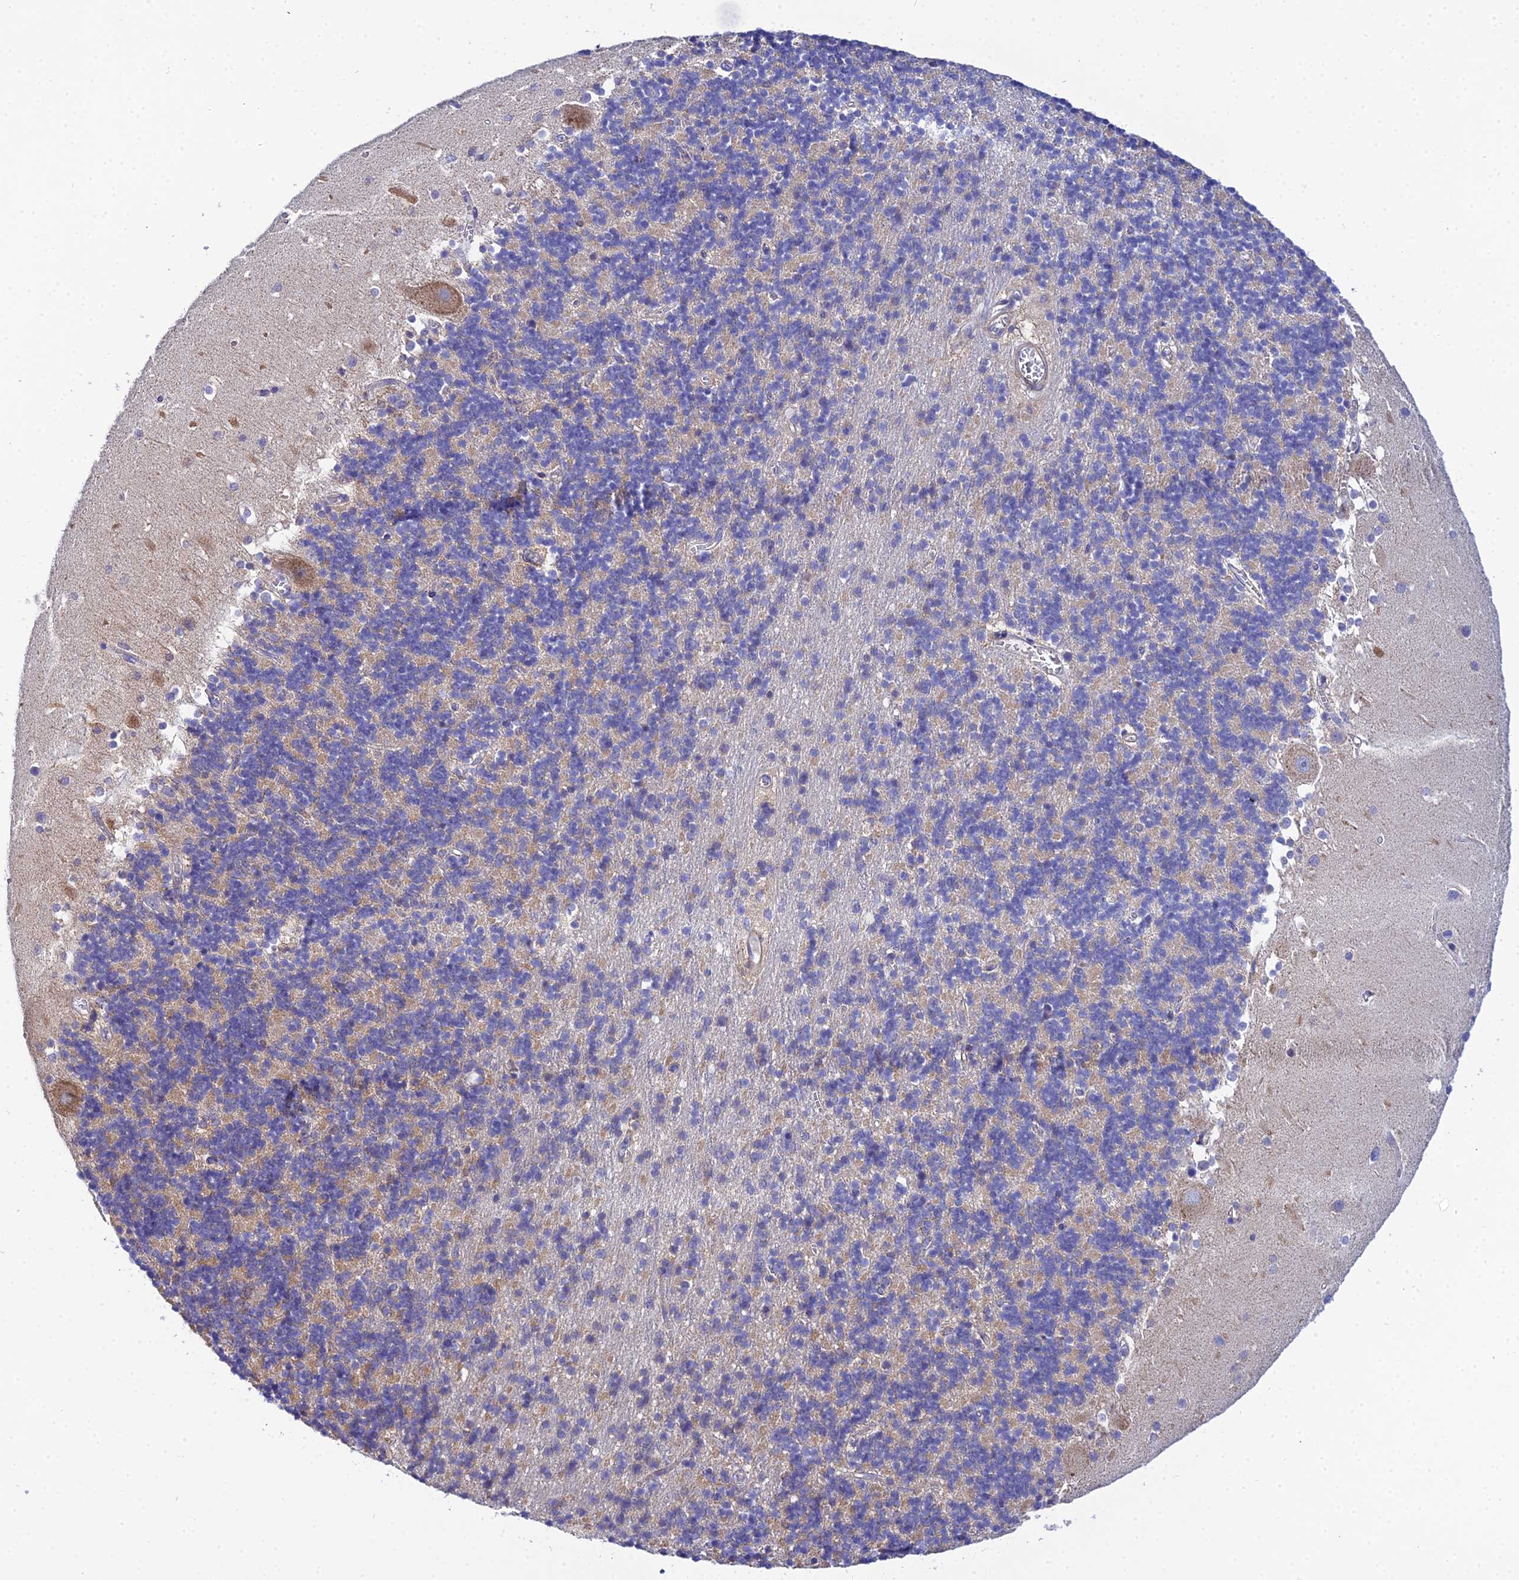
{"staining": {"intensity": "weak", "quantity": "25%-75%", "location": "cytoplasmic/membranous"}, "tissue": "cerebellum", "cell_type": "Cells in granular layer", "image_type": "normal", "snomed": [{"axis": "morphology", "description": "Normal tissue, NOS"}, {"axis": "topography", "description": "Cerebellum"}], "caption": "Cerebellum was stained to show a protein in brown. There is low levels of weak cytoplasmic/membranous staining in approximately 25%-75% of cells in granular layer. (brown staining indicates protein expression, while blue staining denotes nuclei).", "gene": "ACOT1", "patient": {"sex": "male", "age": 54}}